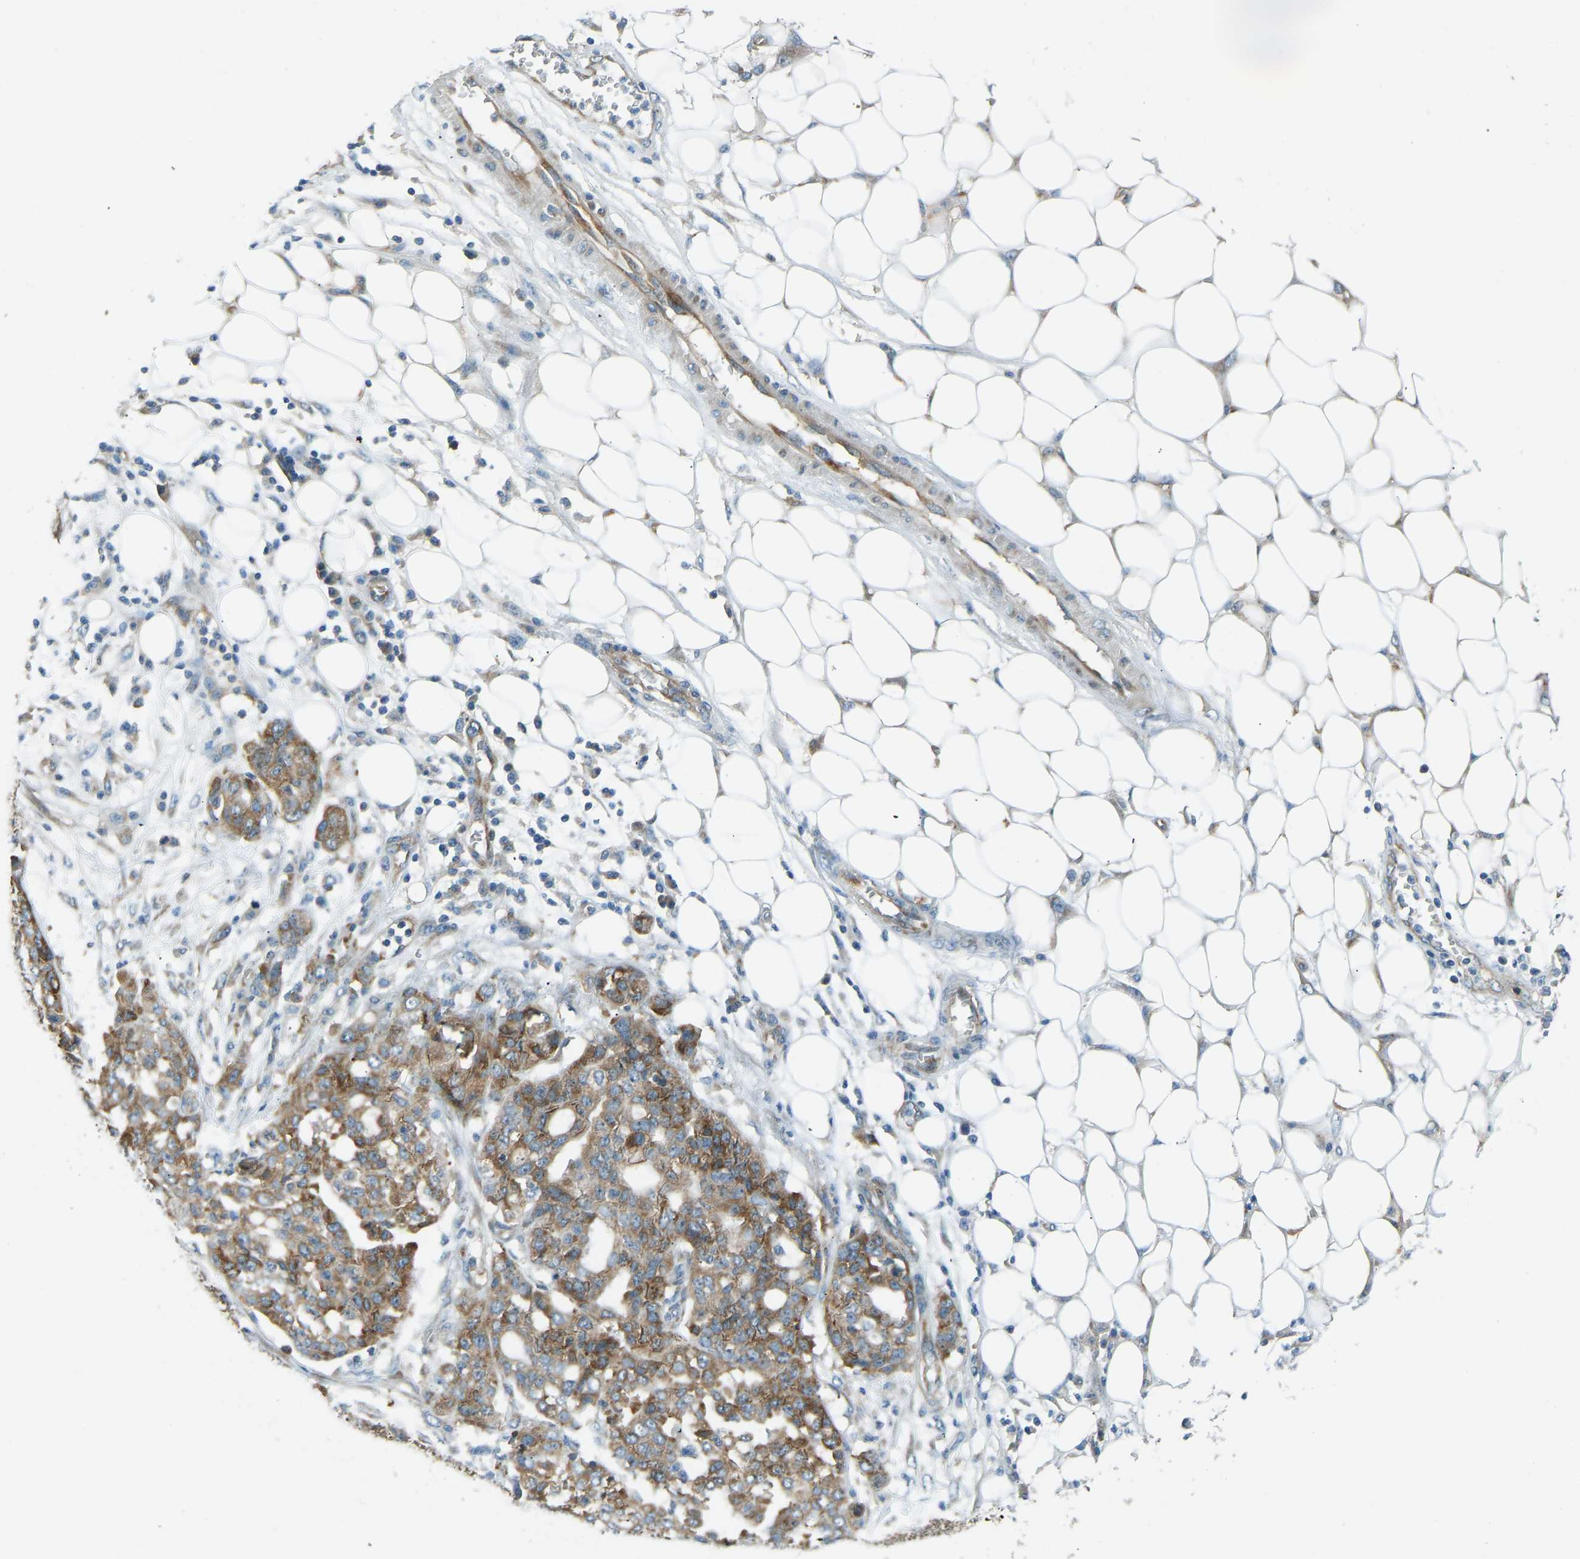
{"staining": {"intensity": "moderate", "quantity": ">75%", "location": "cytoplasmic/membranous"}, "tissue": "ovarian cancer", "cell_type": "Tumor cells", "image_type": "cancer", "snomed": [{"axis": "morphology", "description": "Cystadenocarcinoma, serous, NOS"}, {"axis": "topography", "description": "Soft tissue"}, {"axis": "topography", "description": "Ovary"}], "caption": "Ovarian serous cystadenocarcinoma tissue displays moderate cytoplasmic/membranous positivity in about >75% of tumor cells", "gene": "STAU2", "patient": {"sex": "female", "age": 57}}